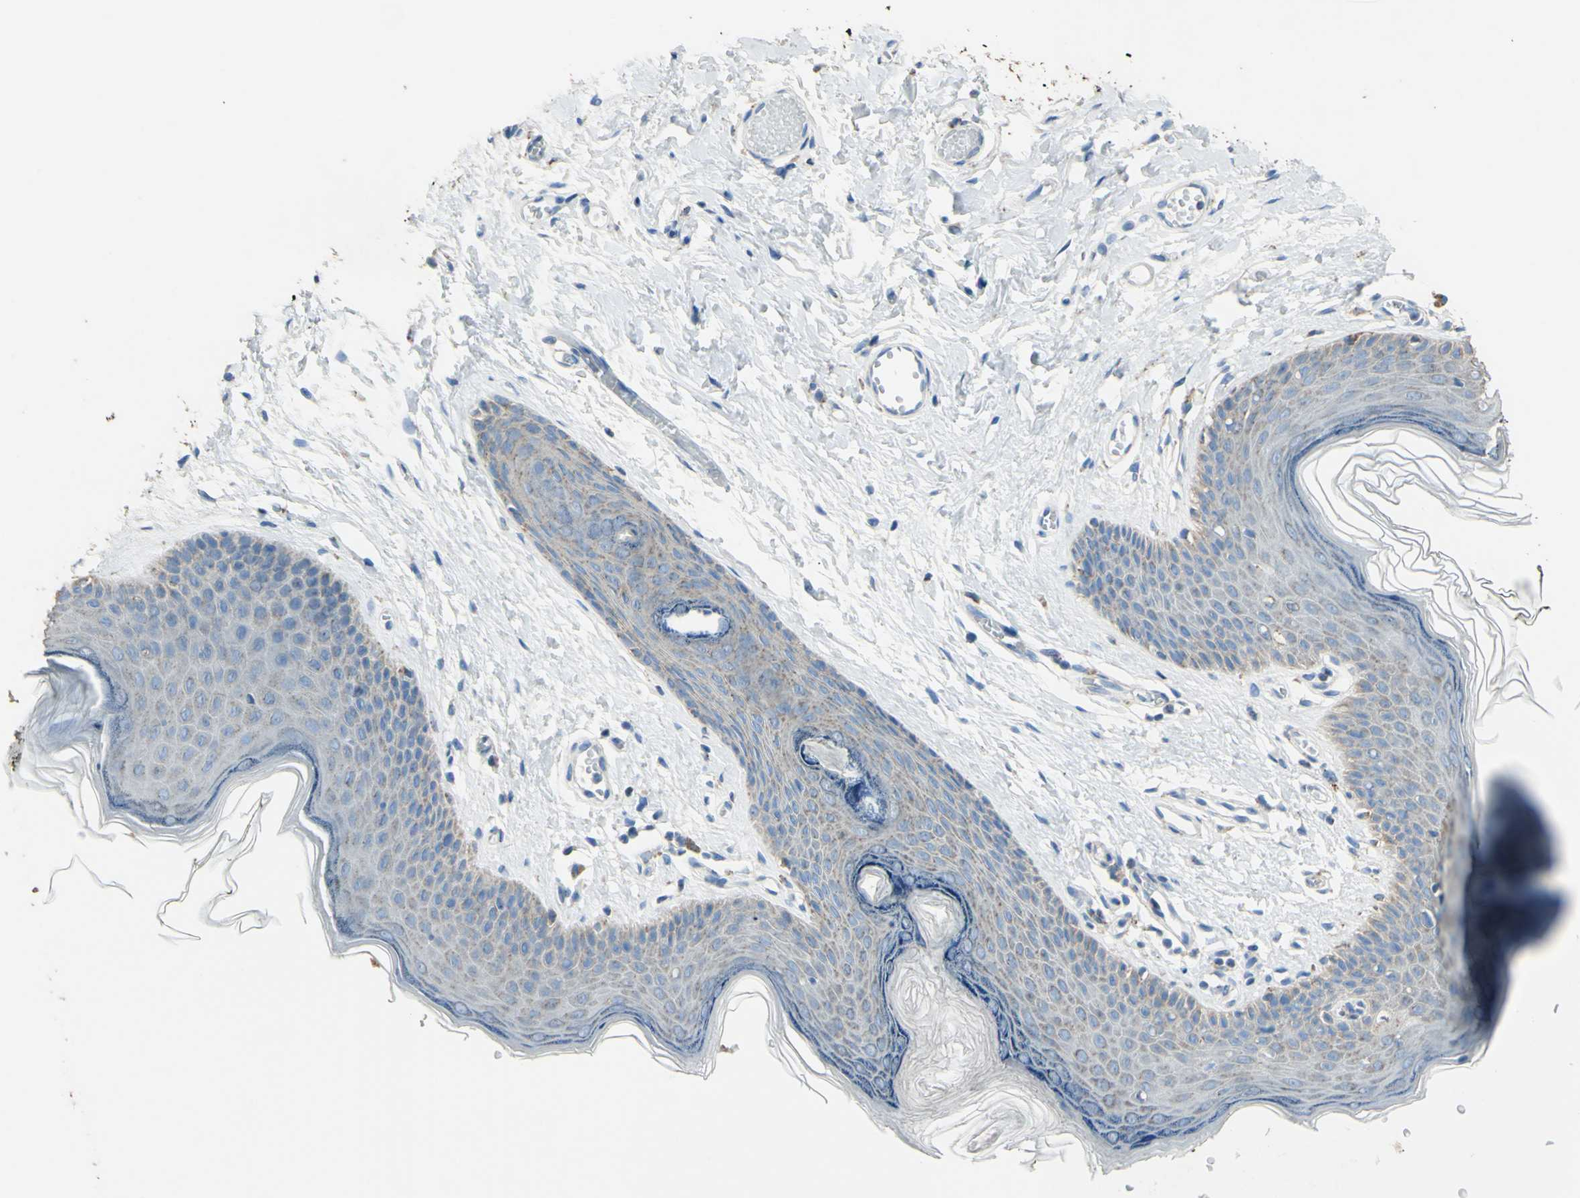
{"staining": {"intensity": "moderate", "quantity": "25%-75%", "location": "cytoplasmic/membranous"}, "tissue": "skin", "cell_type": "Epidermal cells", "image_type": "normal", "snomed": [{"axis": "morphology", "description": "Normal tissue, NOS"}, {"axis": "morphology", "description": "Inflammation, NOS"}, {"axis": "topography", "description": "Vulva"}], "caption": "DAB (3,3'-diaminobenzidine) immunohistochemical staining of benign skin displays moderate cytoplasmic/membranous protein staining in approximately 25%-75% of epidermal cells.", "gene": "CMKLR2", "patient": {"sex": "female", "age": 84}}